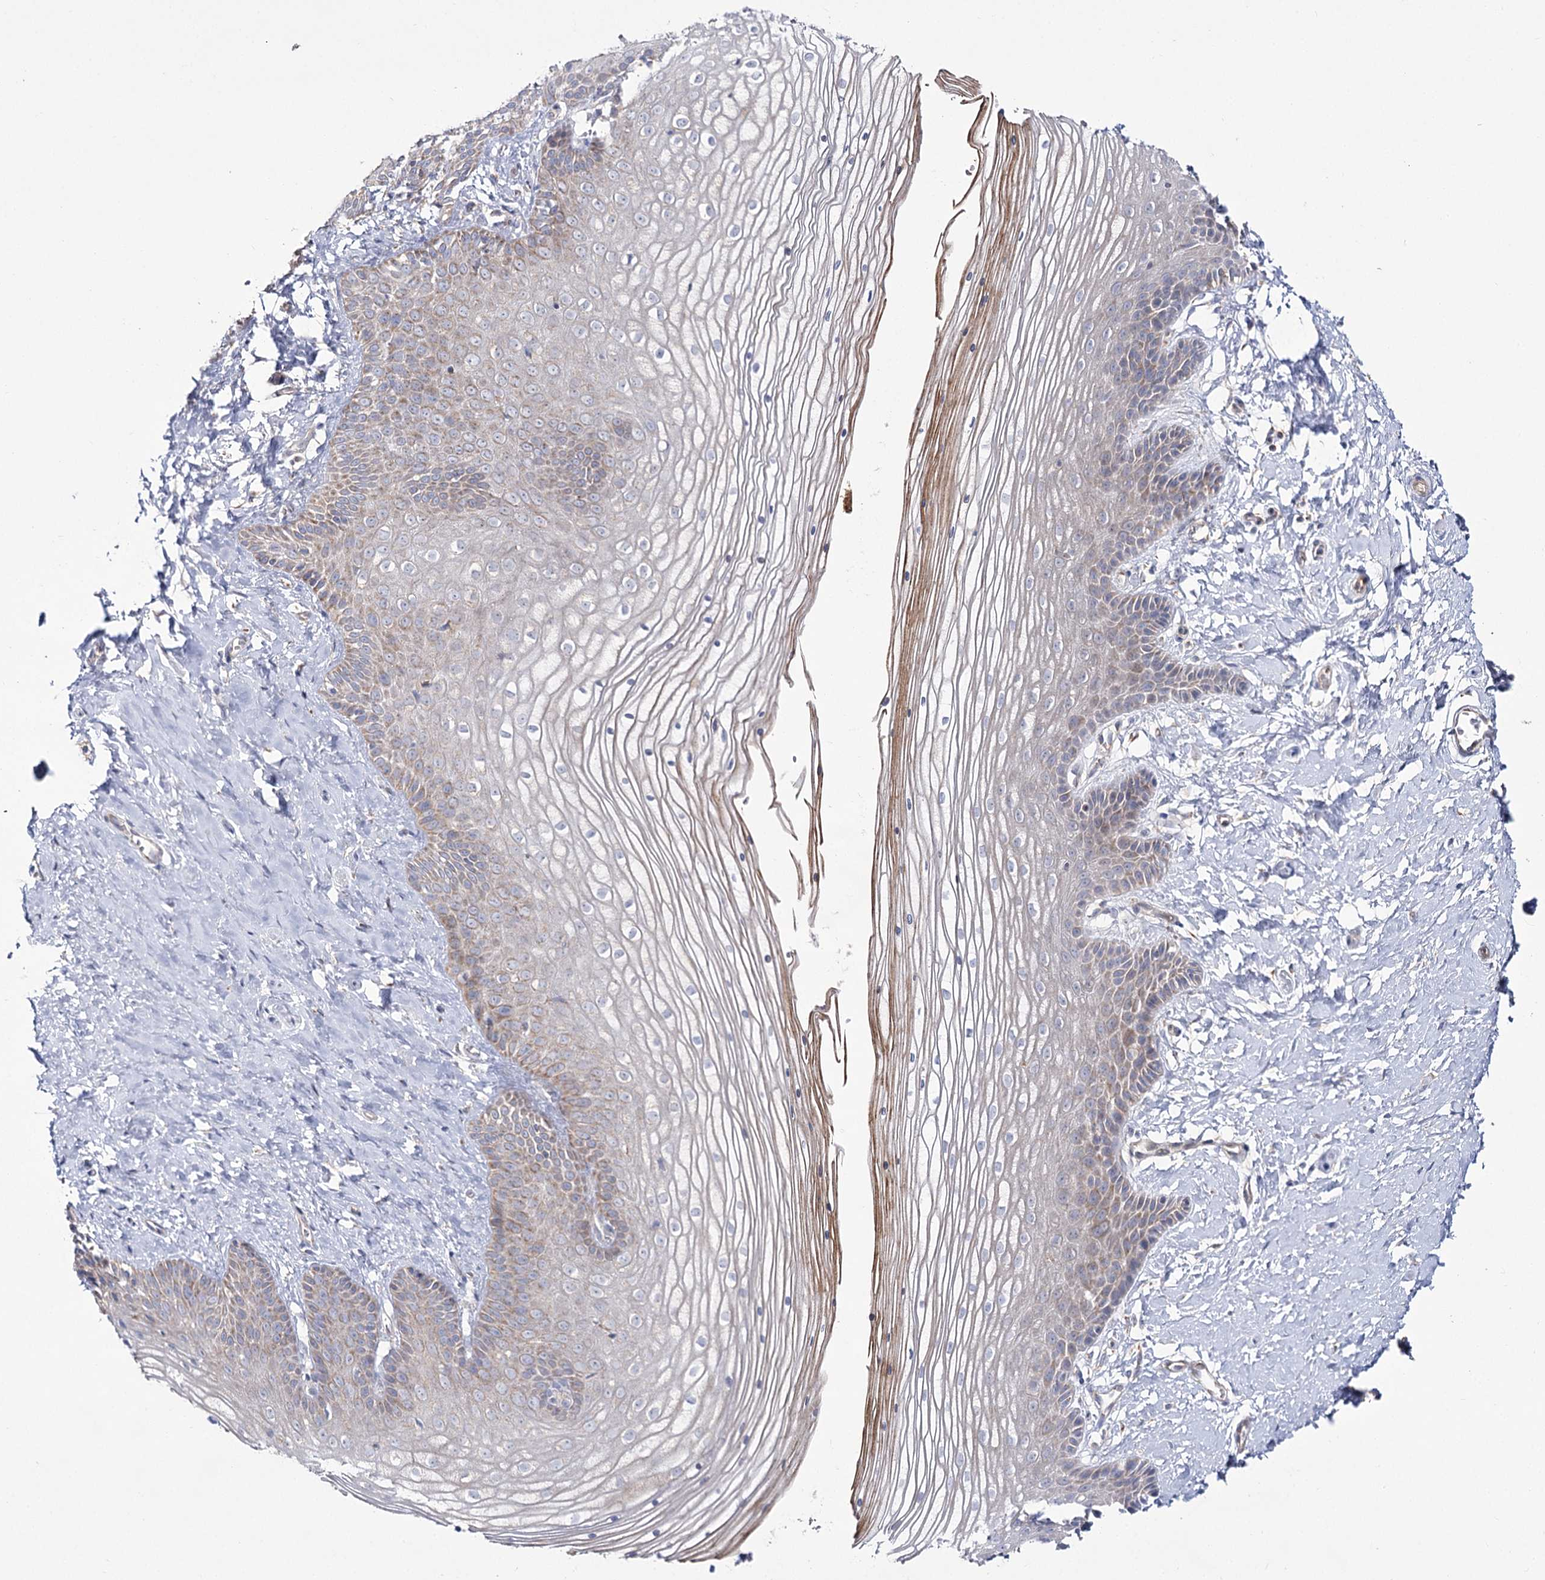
{"staining": {"intensity": "moderate", "quantity": "<25%", "location": "cytoplasmic/membranous"}, "tissue": "vagina", "cell_type": "Squamous epithelial cells", "image_type": "normal", "snomed": [{"axis": "morphology", "description": "Normal tissue, NOS"}, {"axis": "topography", "description": "Vagina"}, {"axis": "topography", "description": "Cervix"}], "caption": "Protein staining shows moderate cytoplasmic/membranous expression in about <25% of squamous epithelial cells in normal vagina. (Stains: DAB in brown, nuclei in blue, Microscopy: brightfield microscopy at high magnification).", "gene": "NADK2", "patient": {"sex": "female", "age": 40}}